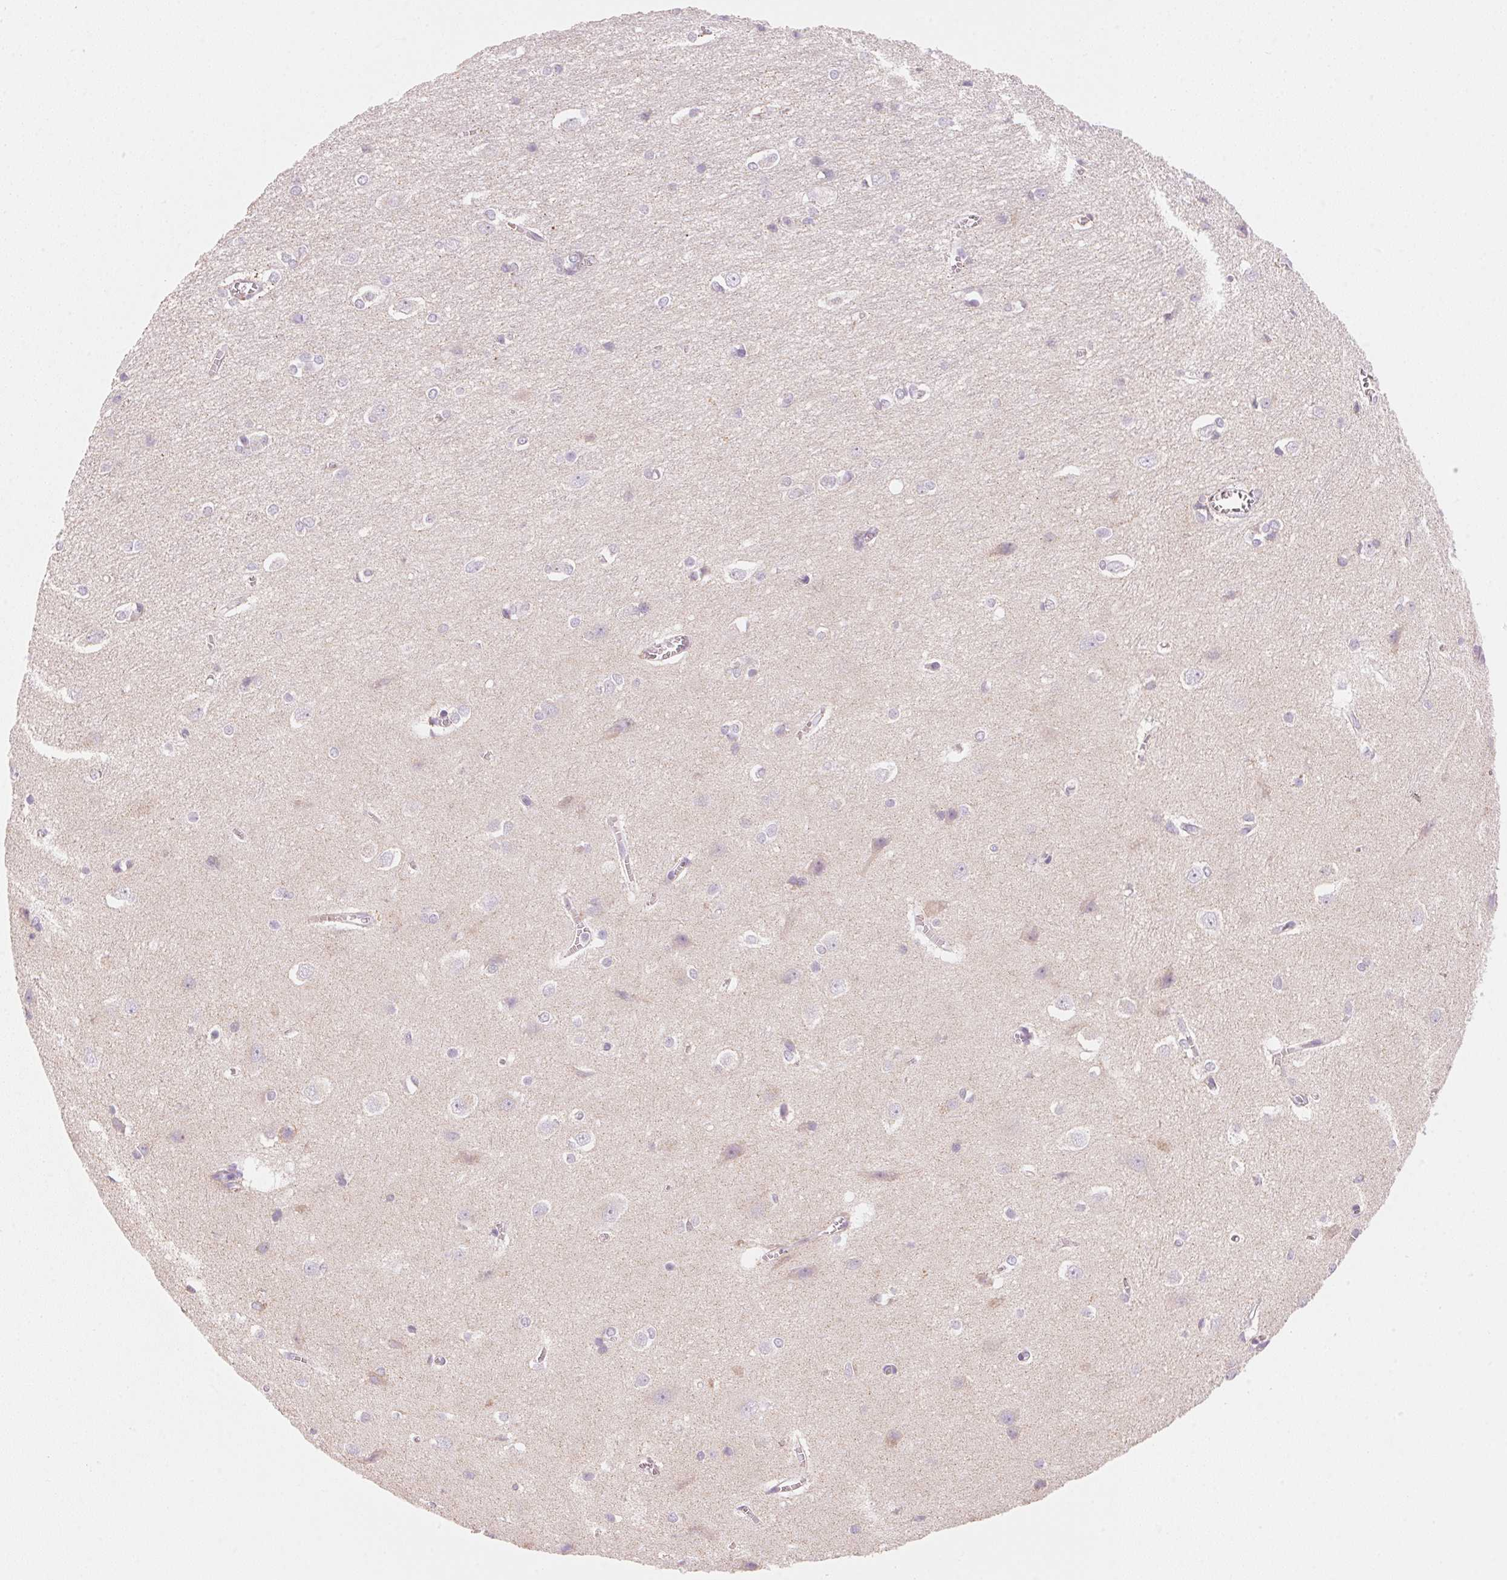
{"staining": {"intensity": "negative", "quantity": "none", "location": "none"}, "tissue": "cerebral cortex", "cell_type": "Endothelial cells", "image_type": "normal", "snomed": [{"axis": "morphology", "description": "Normal tissue, NOS"}, {"axis": "topography", "description": "Cerebral cortex"}], "caption": "A high-resolution micrograph shows IHC staining of benign cerebral cortex, which displays no significant positivity in endothelial cells.", "gene": "HOXB13", "patient": {"sex": "male", "age": 37}}